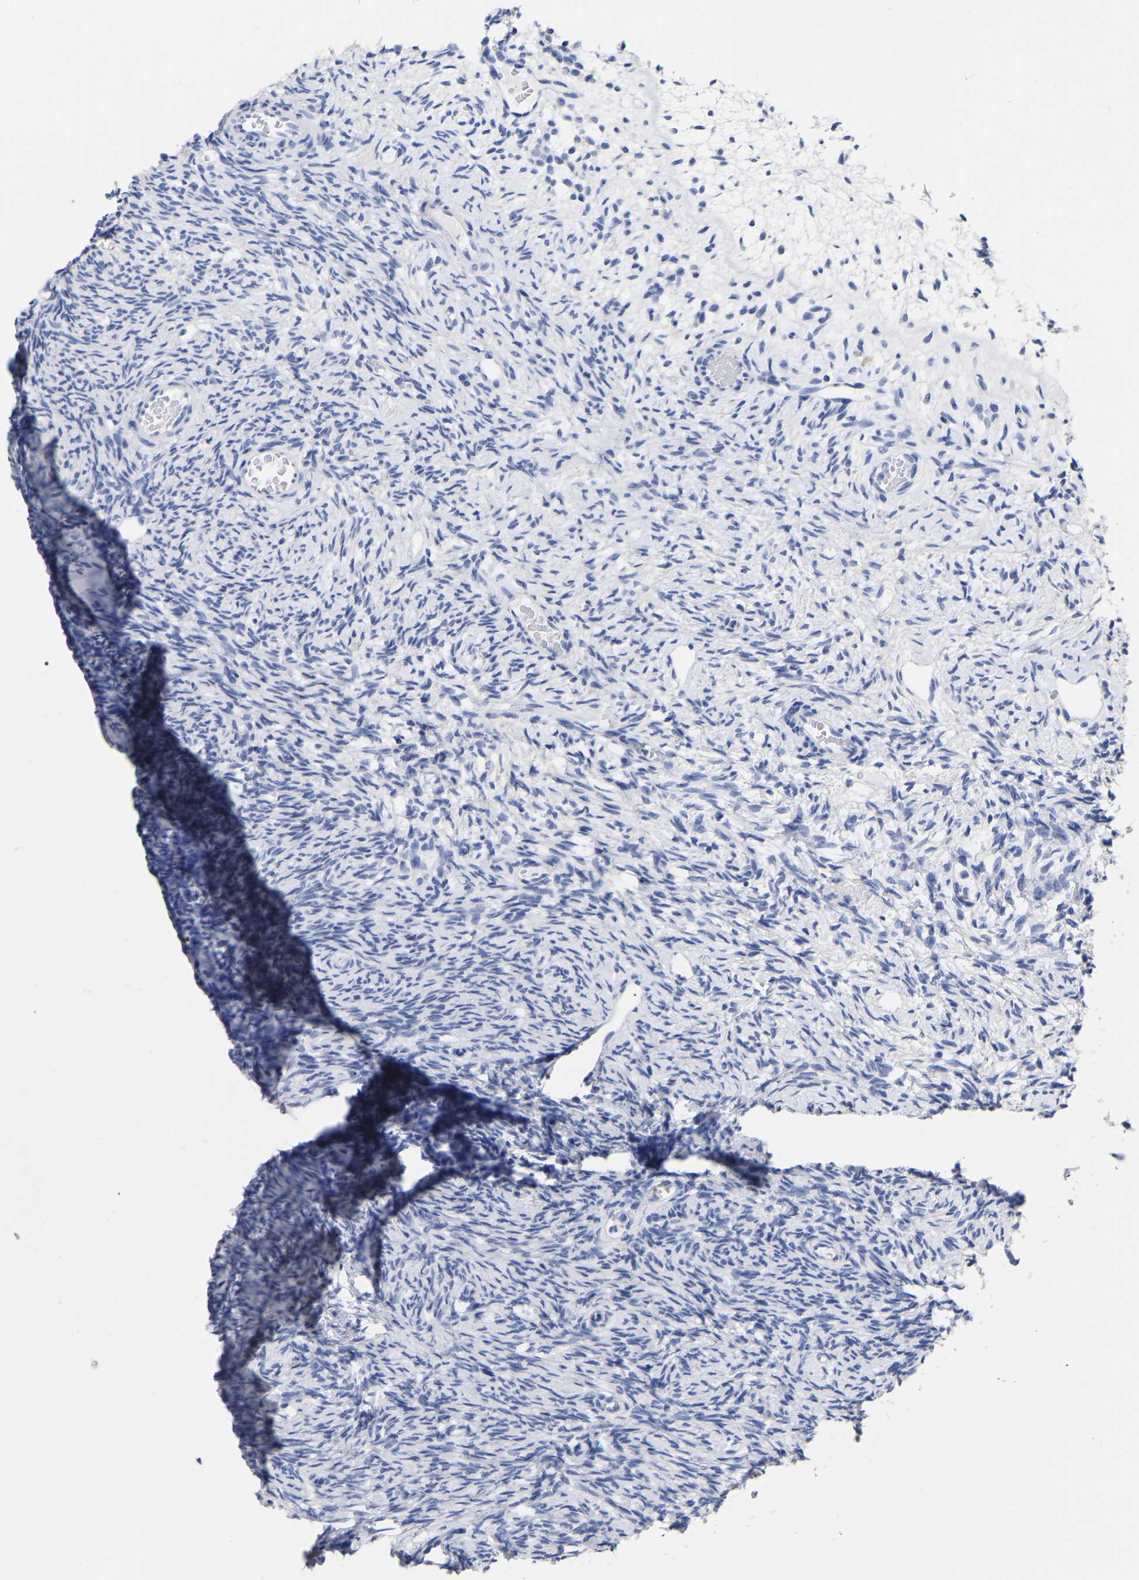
{"staining": {"intensity": "negative", "quantity": "none", "location": "none"}, "tissue": "ovary", "cell_type": "Follicle cells", "image_type": "normal", "snomed": [{"axis": "morphology", "description": "Normal tissue, NOS"}, {"axis": "topography", "description": "Ovary"}], "caption": "There is no significant positivity in follicle cells of ovary. (Immunohistochemistry (ihc), brightfield microscopy, high magnification).", "gene": "ANXA13", "patient": {"sex": "female", "age": 33}}